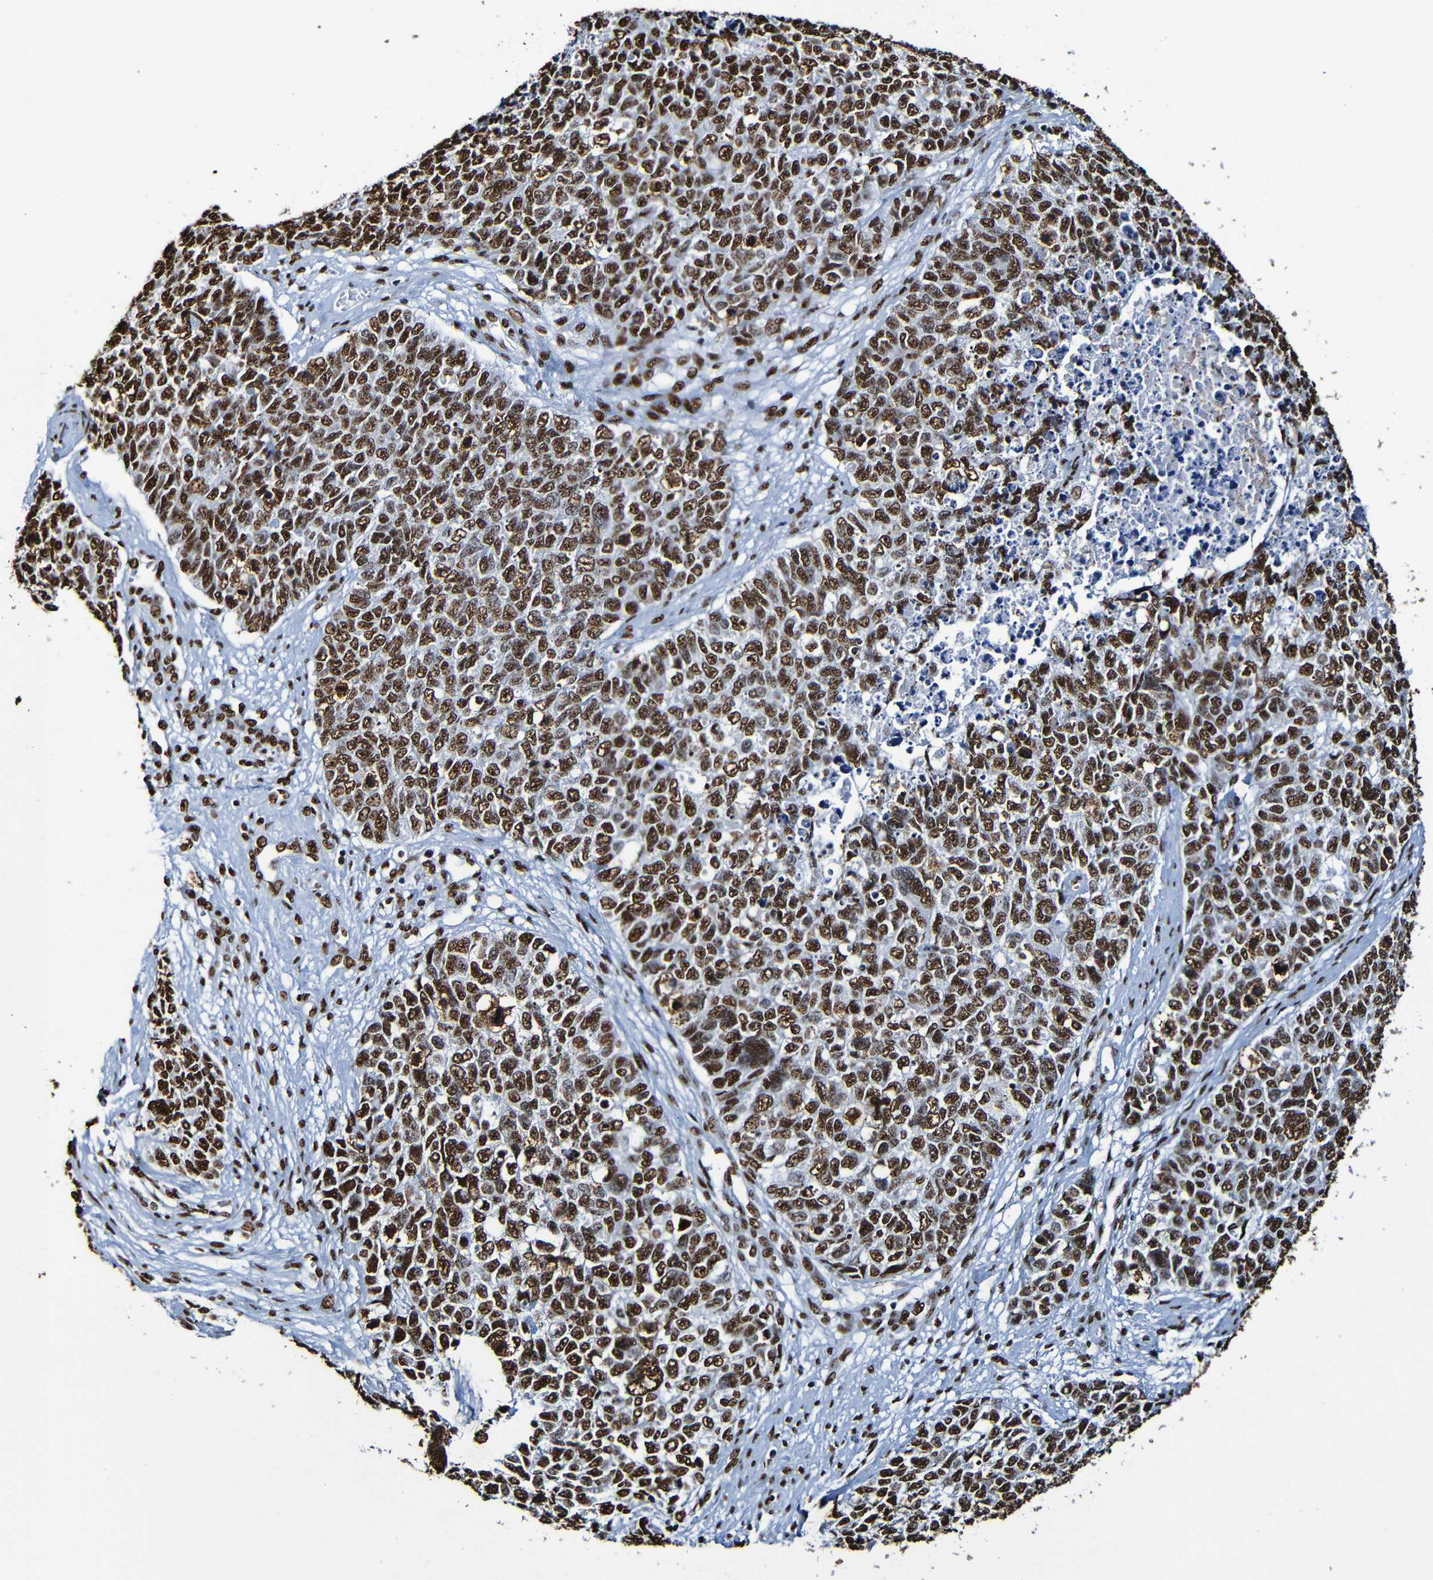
{"staining": {"intensity": "strong", "quantity": ">75%", "location": "nuclear"}, "tissue": "cervical cancer", "cell_type": "Tumor cells", "image_type": "cancer", "snomed": [{"axis": "morphology", "description": "Squamous cell carcinoma, NOS"}, {"axis": "topography", "description": "Cervix"}], "caption": "Strong nuclear expression is identified in approximately >75% of tumor cells in squamous cell carcinoma (cervical).", "gene": "SRSF3", "patient": {"sex": "female", "age": 63}}